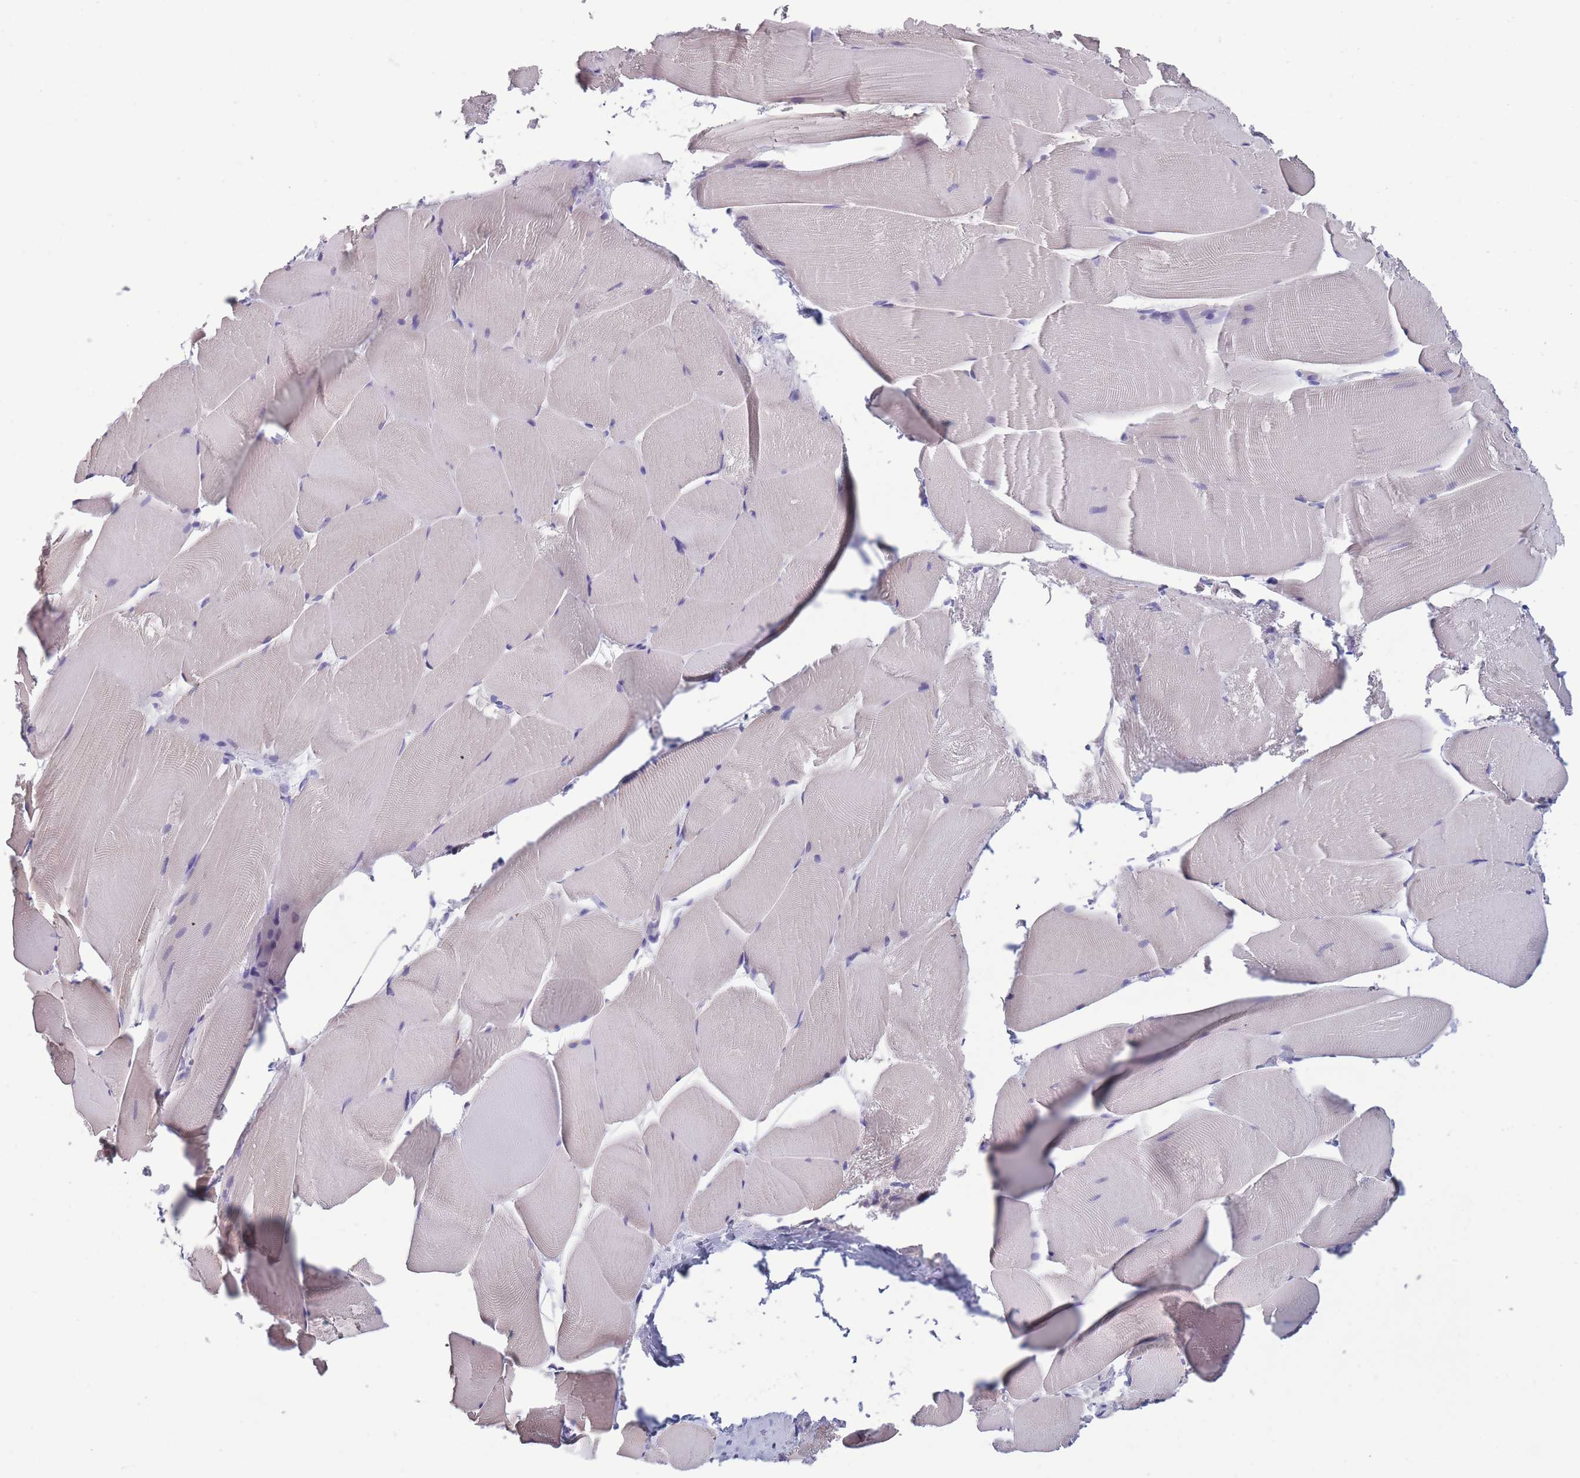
{"staining": {"intensity": "negative", "quantity": "none", "location": "none"}, "tissue": "skeletal muscle", "cell_type": "Myocytes", "image_type": "normal", "snomed": [{"axis": "morphology", "description": "Normal tissue, NOS"}, {"axis": "topography", "description": "Skeletal muscle"}], "caption": "IHC micrograph of unremarkable human skeletal muscle stained for a protein (brown), which reveals no expression in myocytes.", "gene": "OR4C5", "patient": {"sex": "female", "age": 64}}